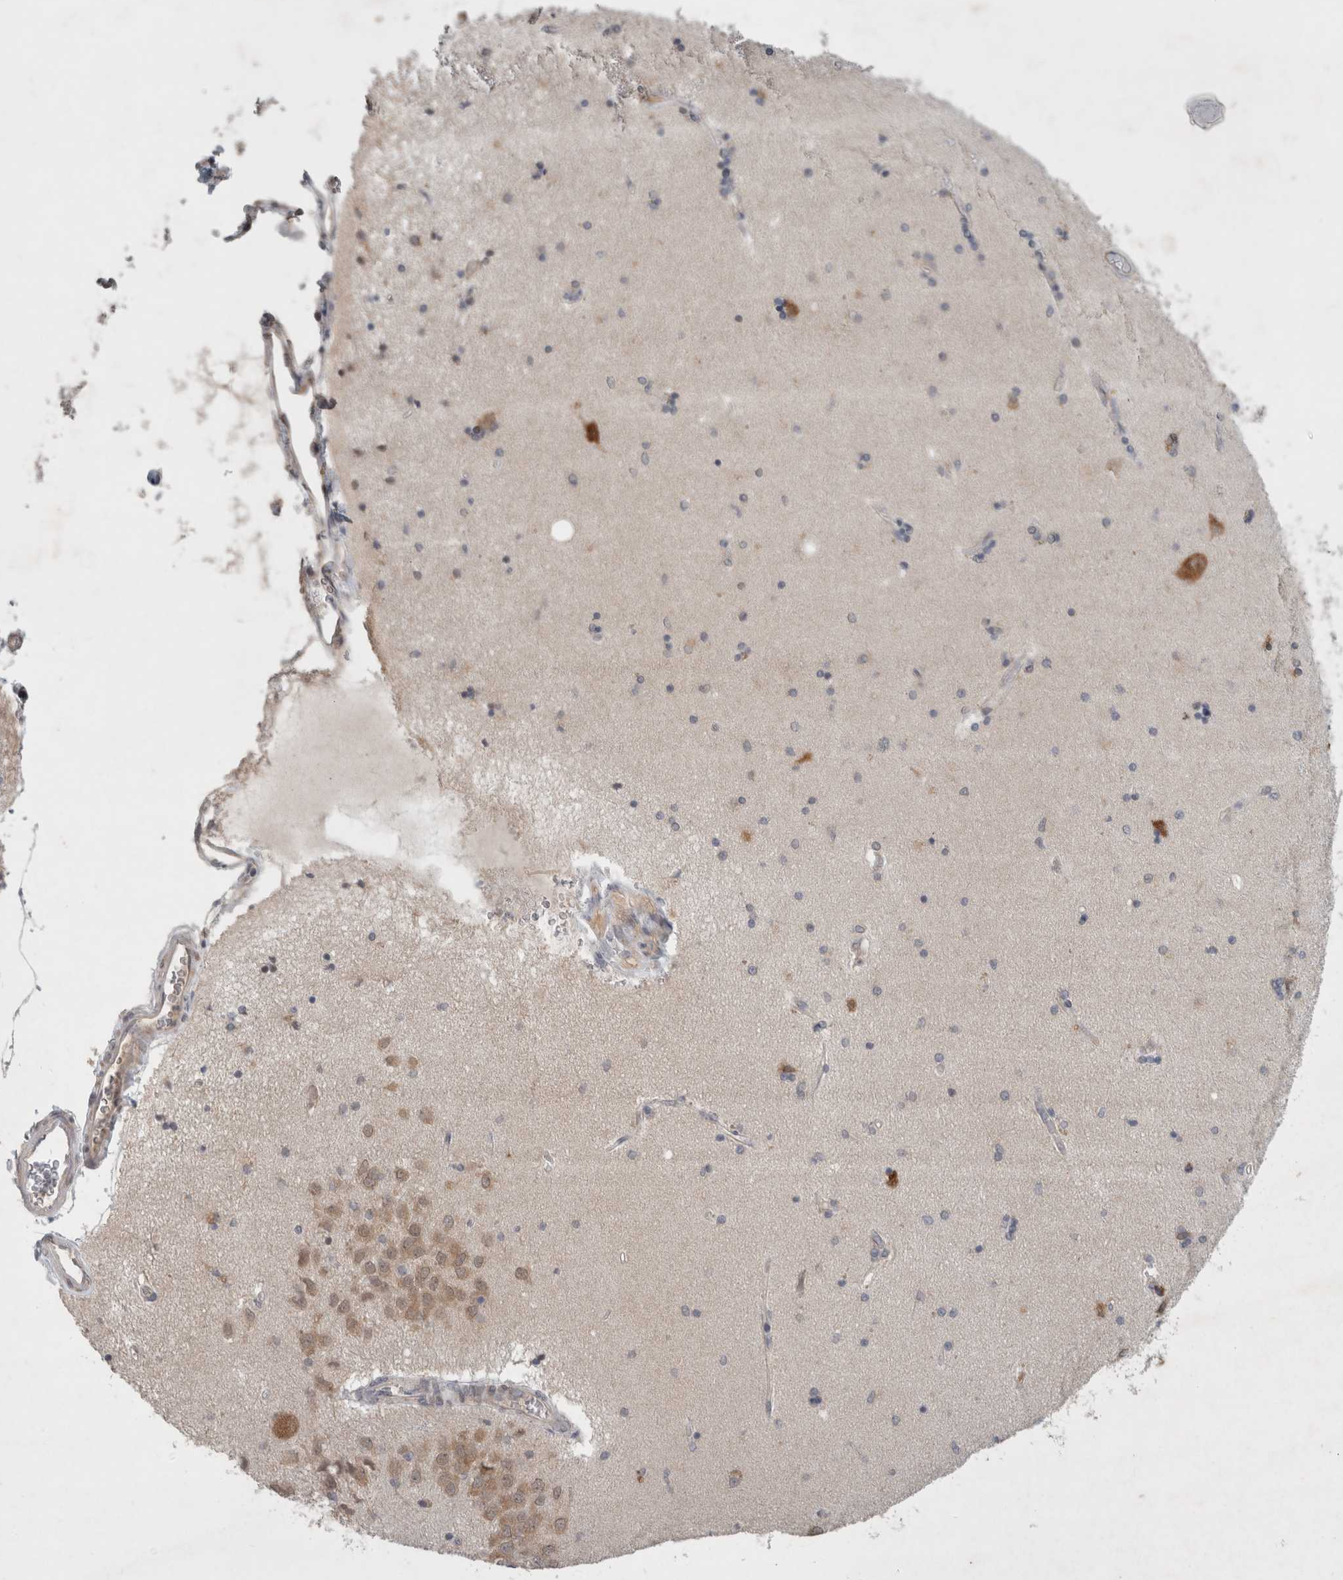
{"staining": {"intensity": "weak", "quantity": "<25%", "location": "cytoplasmic/membranous"}, "tissue": "hippocampus", "cell_type": "Glial cells", "image_type": "normal", "snomed": [{"axis": "morphology", "description": "Normal tissue, NOS"}, {"axis": "topography", "description": "Hippocampus"}], "caption": "This is an IHC histopathology image of unremarkable hippocampus. There is no expression in glial cells.", "gene": "RASAL2", "patient": {"sex": "female", "age": 54}}